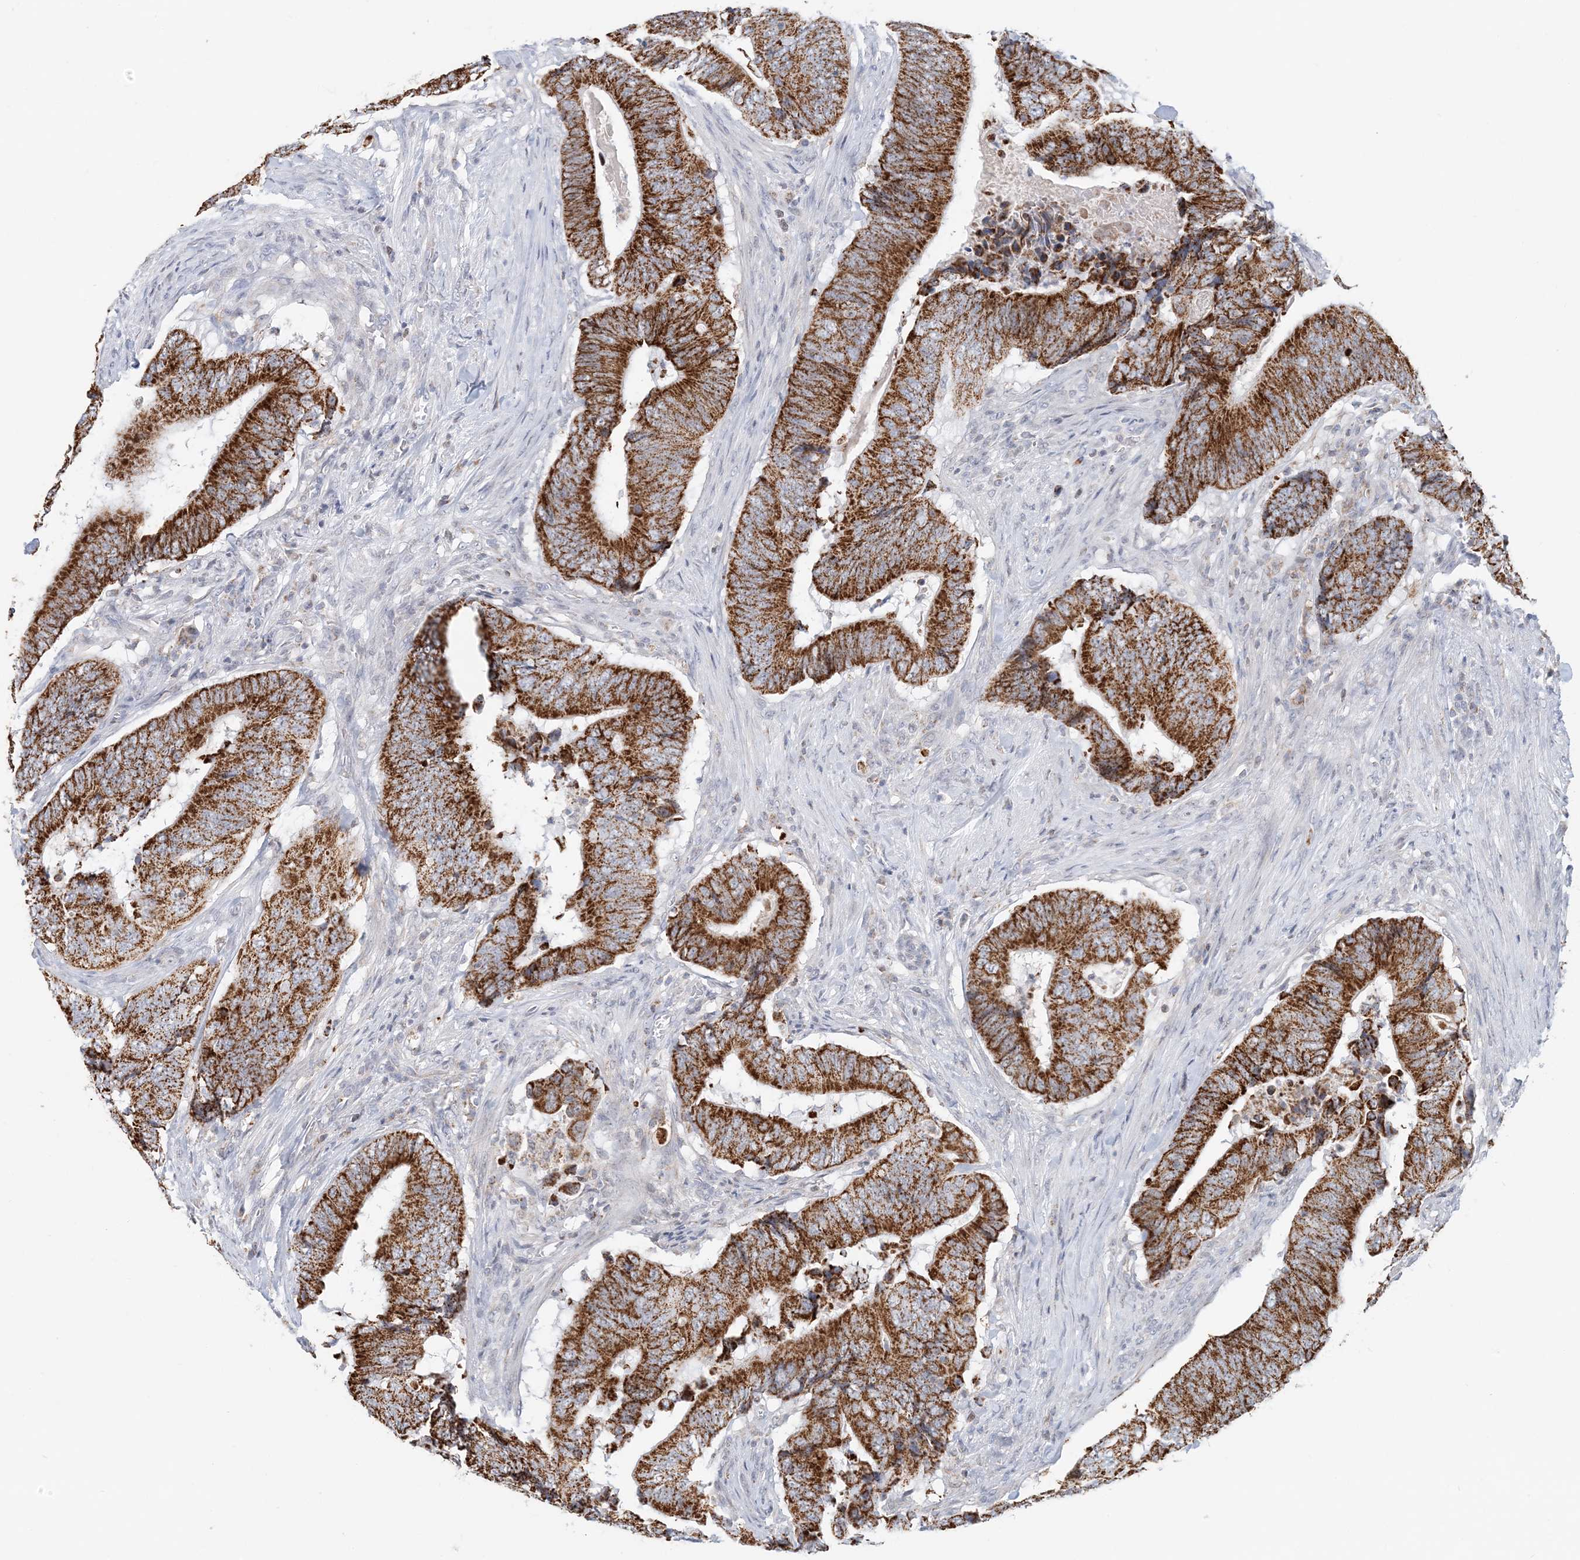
{"staining": {"intensity": "strong", "quantity": ">75%", "location": "cytoplasmic/membranous"}, "tissue": "colorectal cancer", "cell_type": "Tumor cells", "image_type": "cancer", "snomed": [{"axis": "morphology", "description": "Normal tissue, NOS"}, {"axis": "morphology", "description": "Adenocarcinoma, NOS"}, {"axis": "topography", "description": "Colon"}], "caption": "Immunohistochemical staining of adenocarcinoma (colorectal) exhibits high levels of strong cytoplasmic/membranous protein staining in approximately >75% of tumor cells.", "gene": "BDH1", "patient": {"sex": "male", "age": 56}}